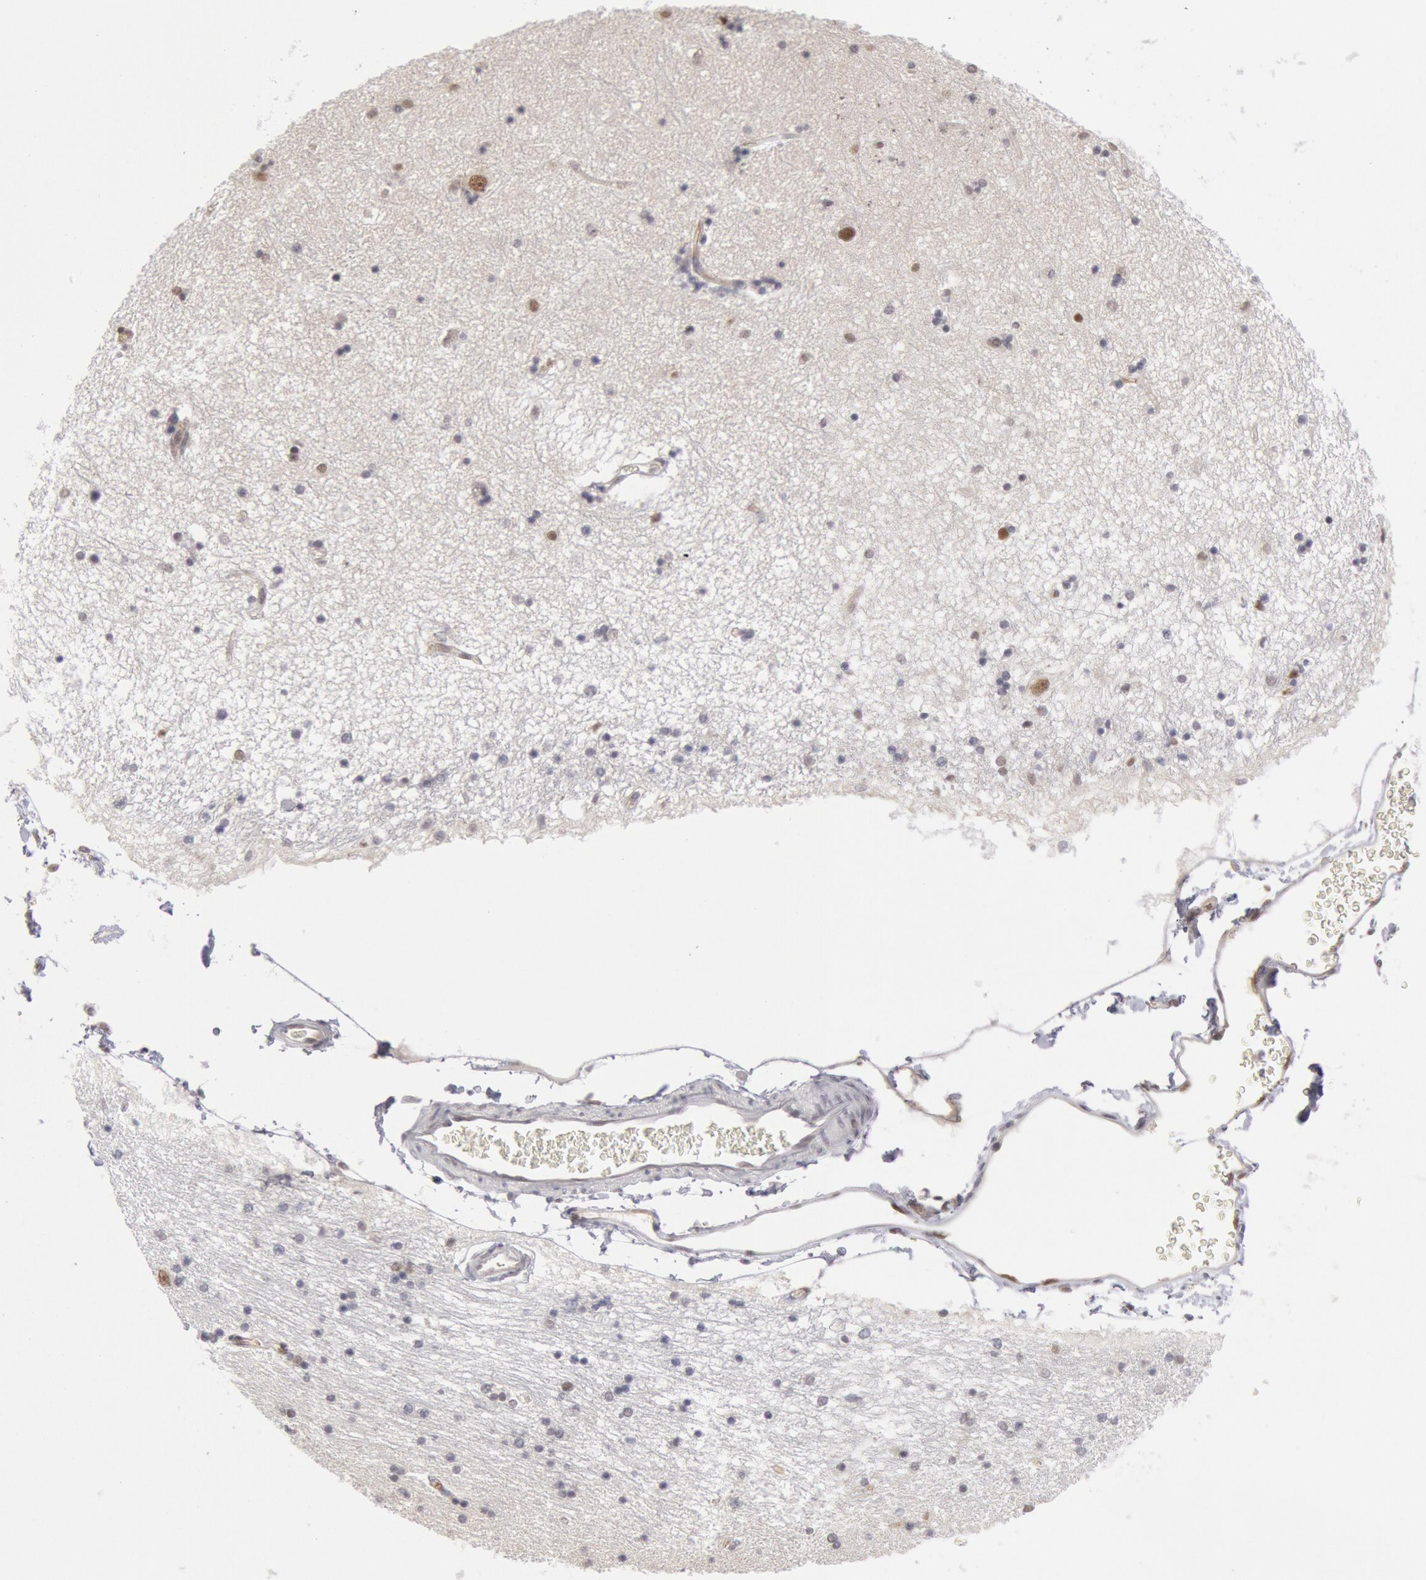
{"staining": {"intensity": "weak", "quantity": "<25%", "location": "nuclear"}, "tissue": "hippocampus", "cell_type": "Glial cells", "image_type": "normal", "snomed": [{"axis": "morphology", "description": "Normal tissue, NOS"}, {"axis": "topography", "description": "Hippocampus"}], "caption": "The photomicrograph exhibits no significant staining in glial cells of hippocampus. The staining is performed using DAB brown chromogen with nuclei counter-stained in using hematoxylin.", "gene": "PPP4R3B", "patient": {"sex": "female", "age": 54}}